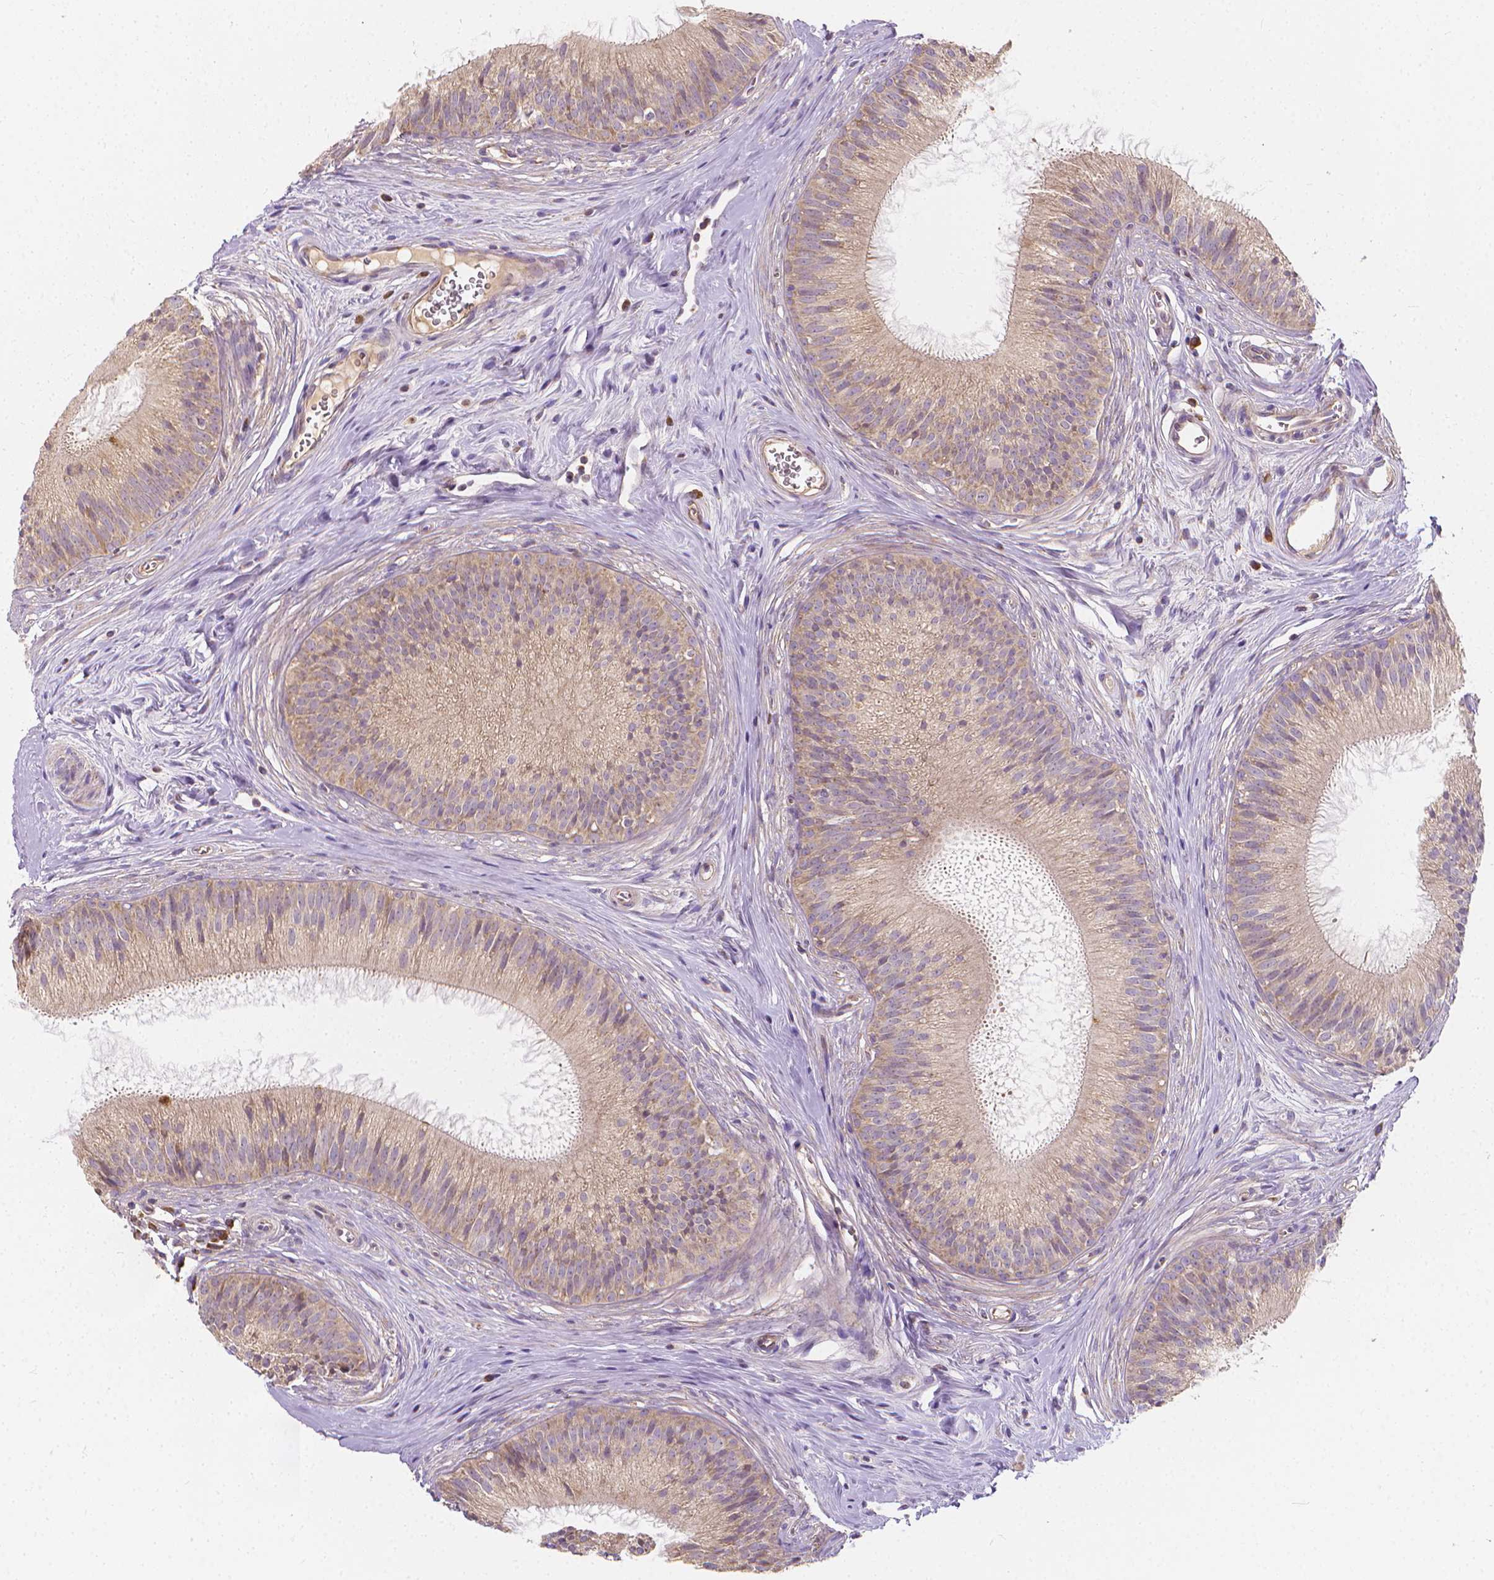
{"staining": {"intensity": "moderate", "quantity": "25%-75%", "location": "cytoplasmic/membranous"}, "tissue": "epididymis", "cell_type": "Glandular cells", "image_type": "normal", "snomed": [{"axis": "morphology", "description": "Normal tissue, NOS"}, {"axis": "topography", "description": "Epididymis"}], "caption": "Immunohistochemical staining of benign human epididymis reveals 25%-75% levels of moderate cytoplasmic/membranous protein staining in about 25%-75% of glandular cells.", "gene": "SNCAIP", "patient": {"sex": "male", "age": 24}}